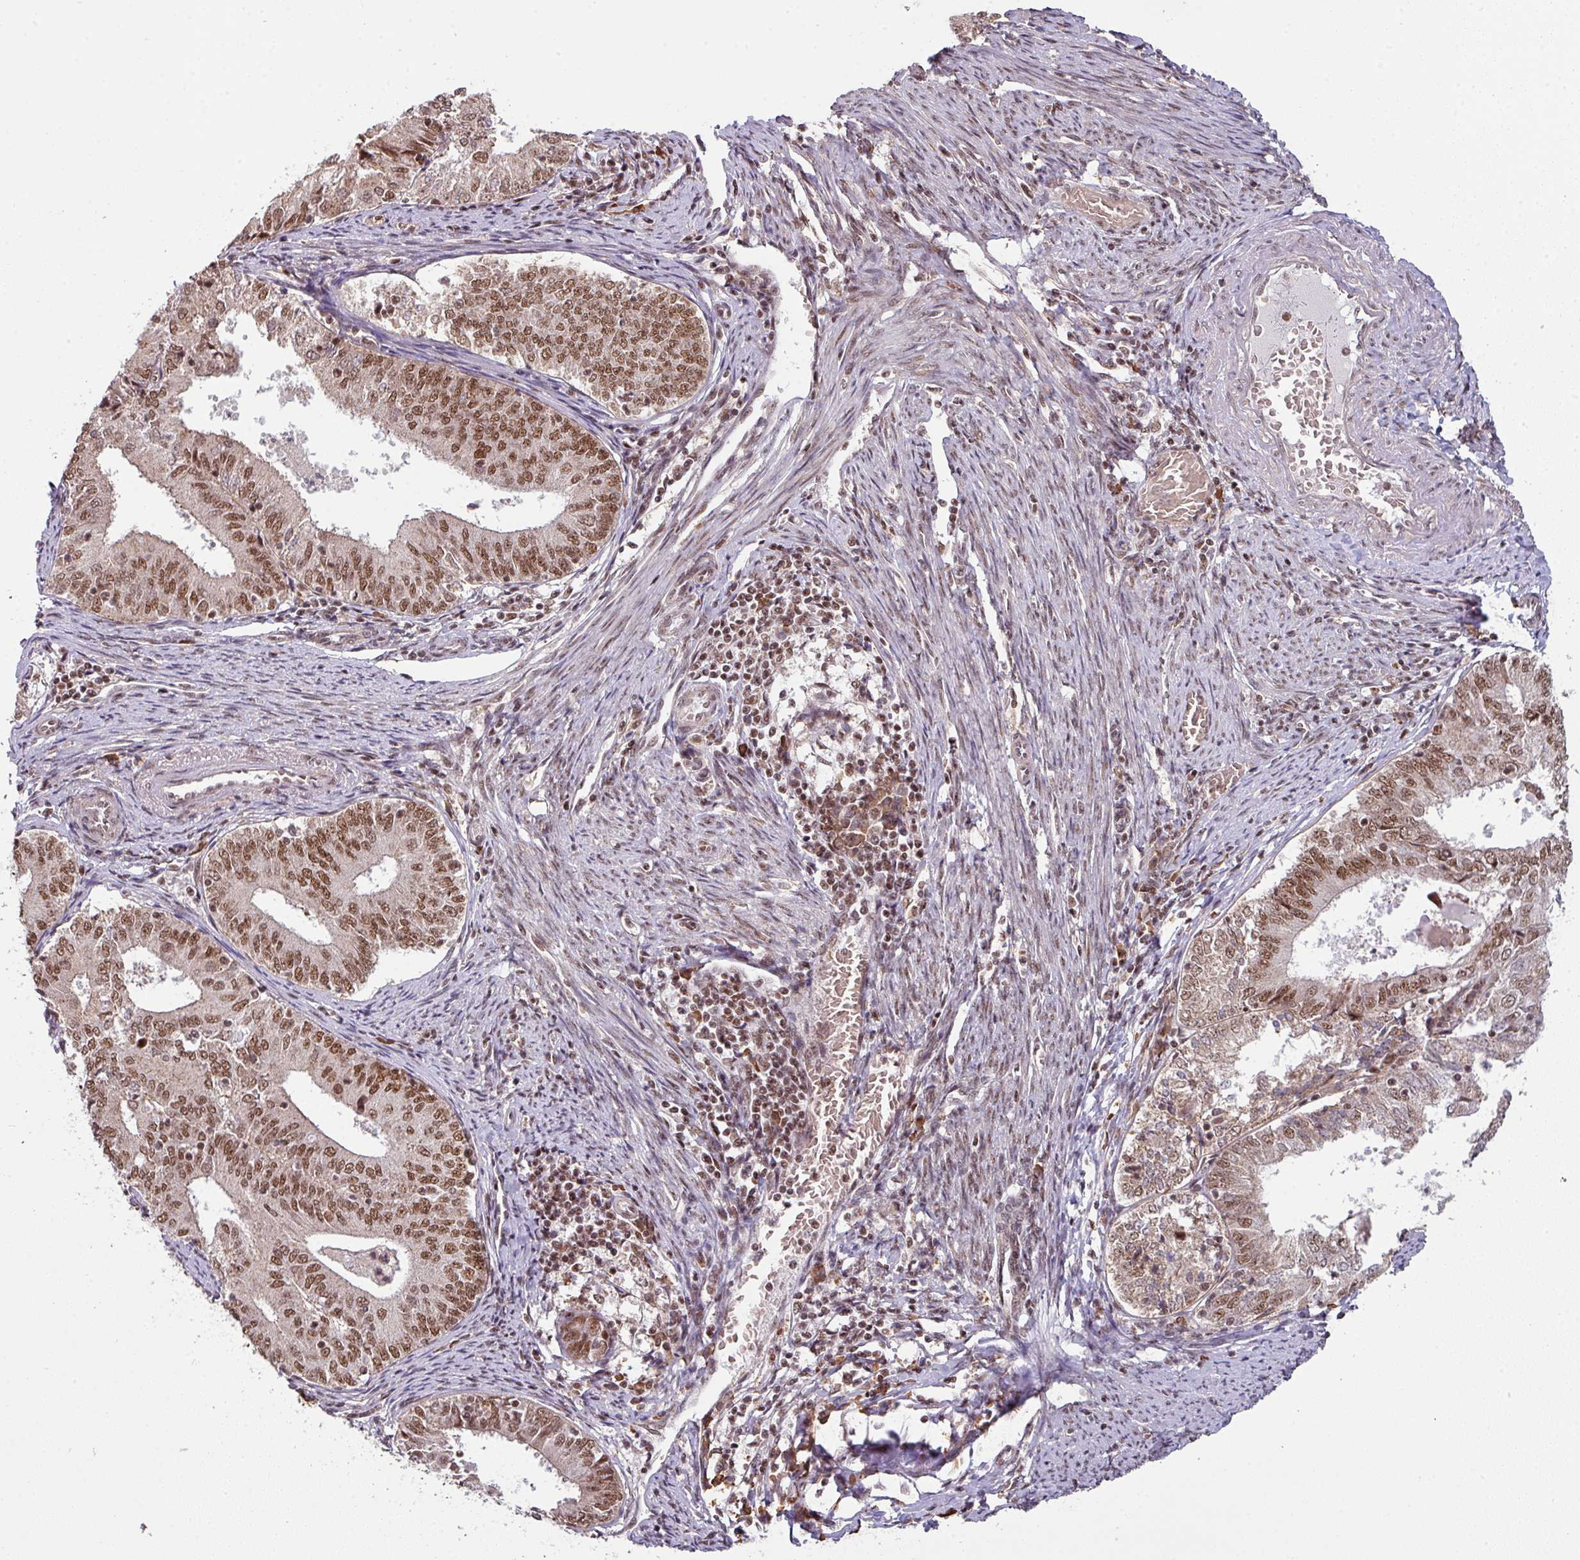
{"staining": {"intensity": "moderate", "quantity": ">75%", "location": "nuclear"}, "tissue": "endometrial cancer", "cell_type": "Tumor cells", "image_type": "cancer", "snomed": [{"axis": "morphology", "description": "Adenocarcinoma, NOS"}, {"axis": "topography", "description": "Endometrium"}], "caption": "Endometrial cancer was stained to show a protein in brown. There is medium levels of moderate nuclear staining in about >75% of tumor cells.", "gene": "PHF23", "patient": {"sex": "female", "age": 57}}